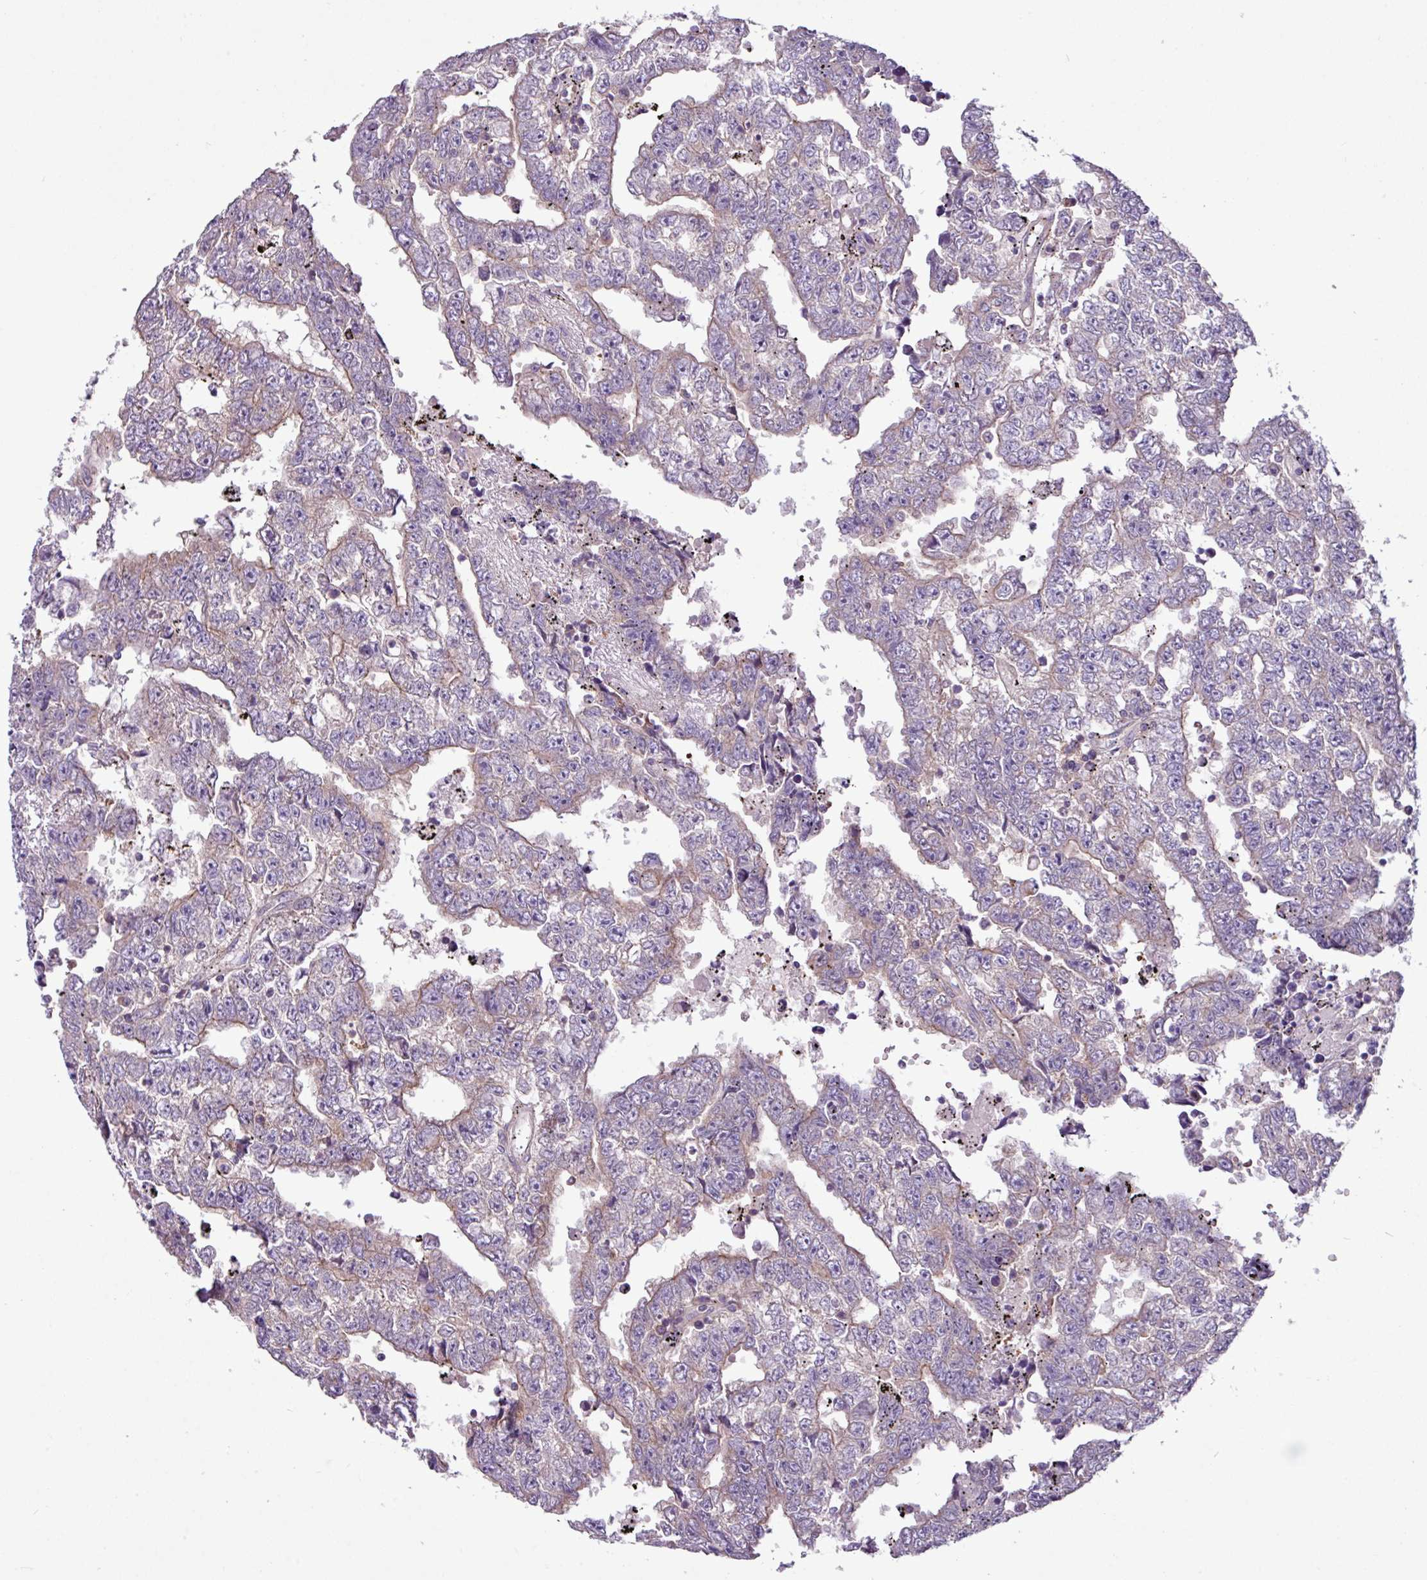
{"staining": {"intensity": "weak", "quantity": "<25%", "location": "cytoplasmic/membranous"}, "tissue": "testis cancer", "cell_type": "Tumor cells", "image_type": "cancer", "snomed": [{"axis": "morphology", "description": "Carcinoma, Embryonal, NOS"}, {"axis": "topography", "description": "Testis"}], "caption": "The image displays no significant staining in tumor cells of testis embryonal carcinoma.", "gene": "MROH2A", "patient": {"sex": "male", "age": 25}}